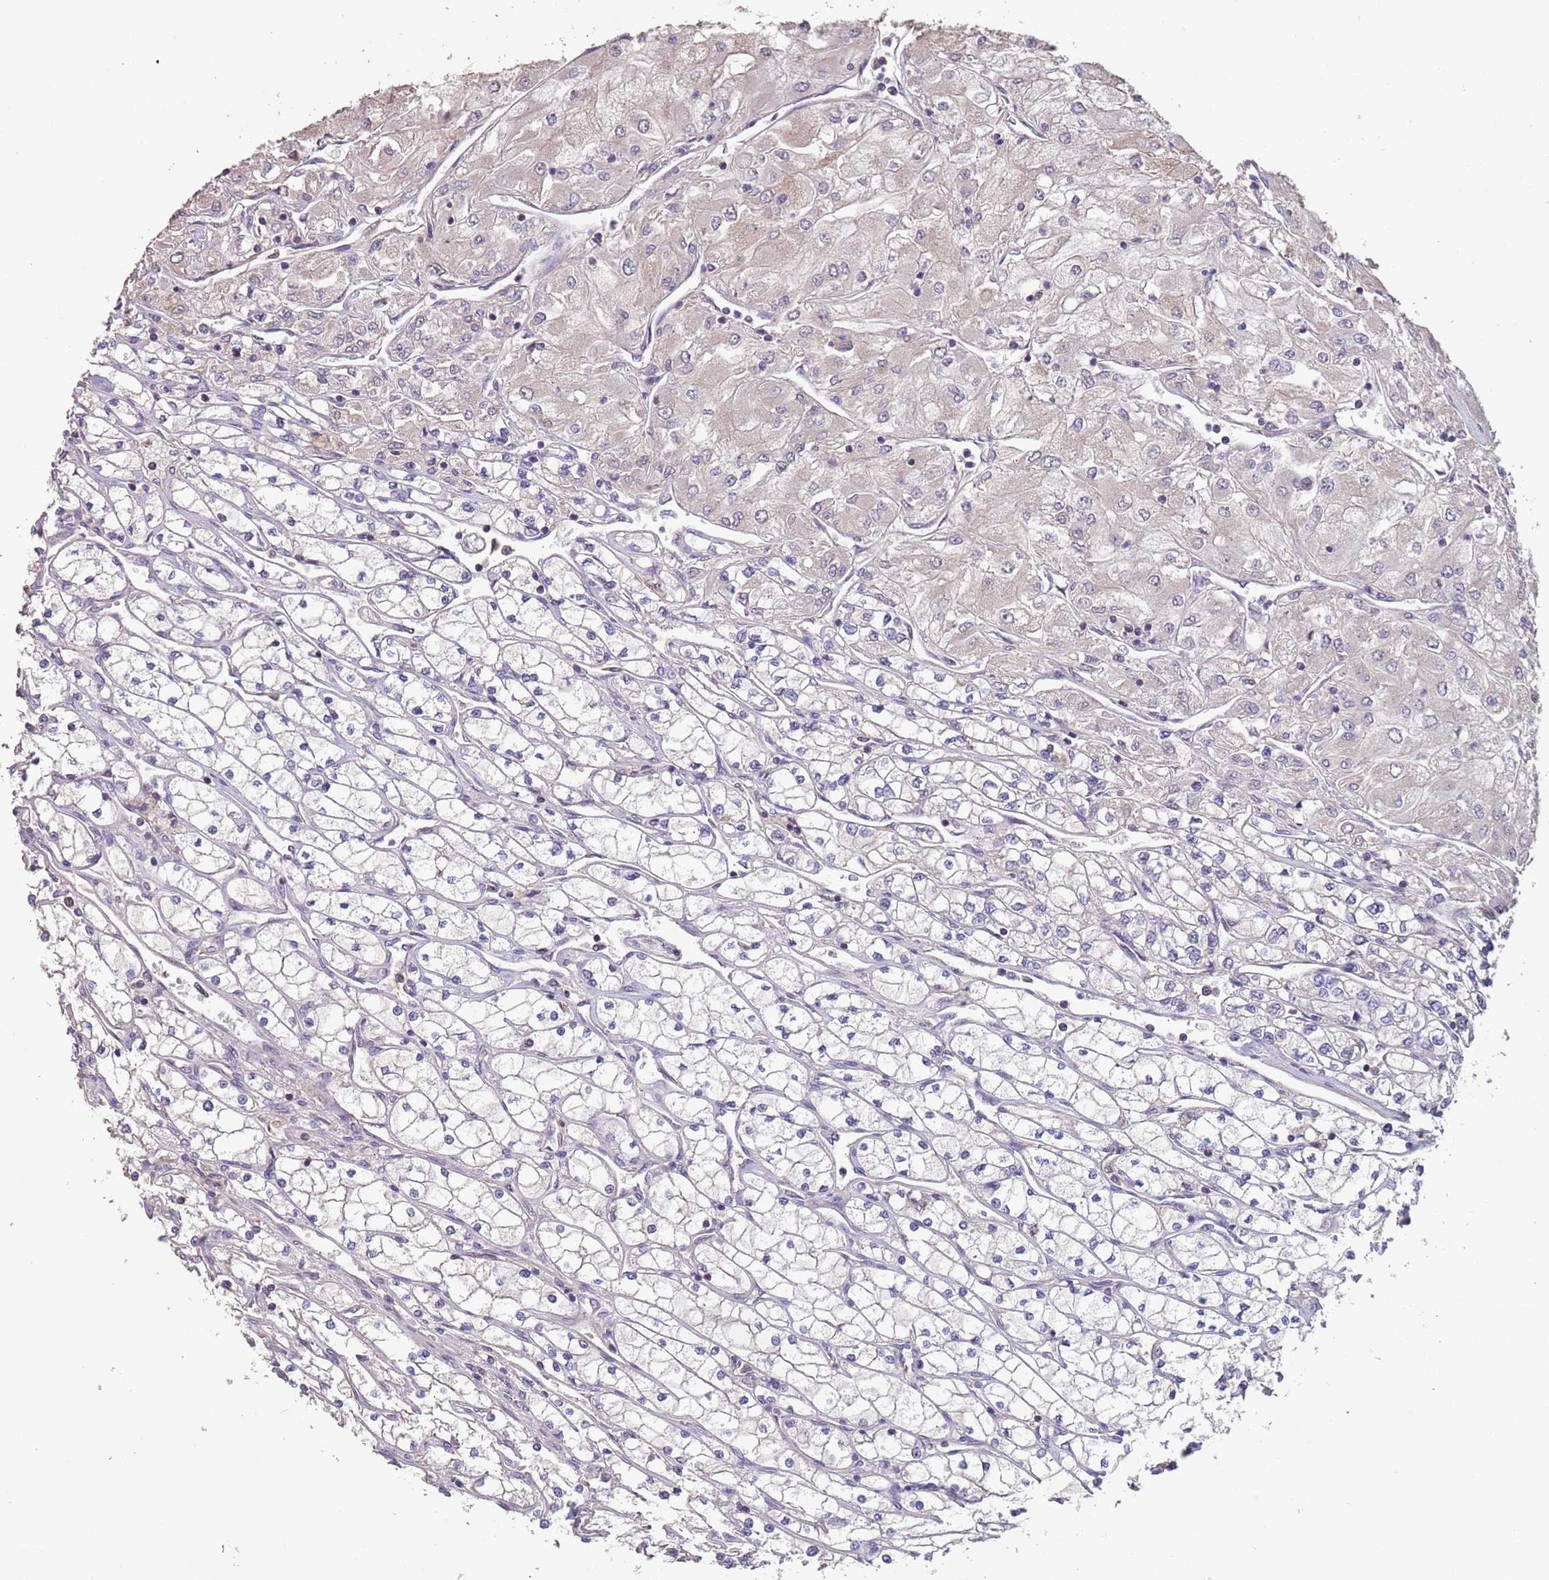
{"staining": {"intensity": "negative", "quantity": "none", "location": "none"}, "tissue": "renal cancer", "cell_type": "Tumor cells", "image_type": "cancer", "snomed": [{"axis": "morphology", "description": "Adenocarcinoma, NOS"}, {"axis": "topography", "description": "Kidney"}], "caption": "High power microscopy micrograph of an IHC image of renal adenocarcinoma, revealing no significant positivity in tumor cells.", "gene": "MBD3L1", "patient": {"sex": "male", "age": 80}}